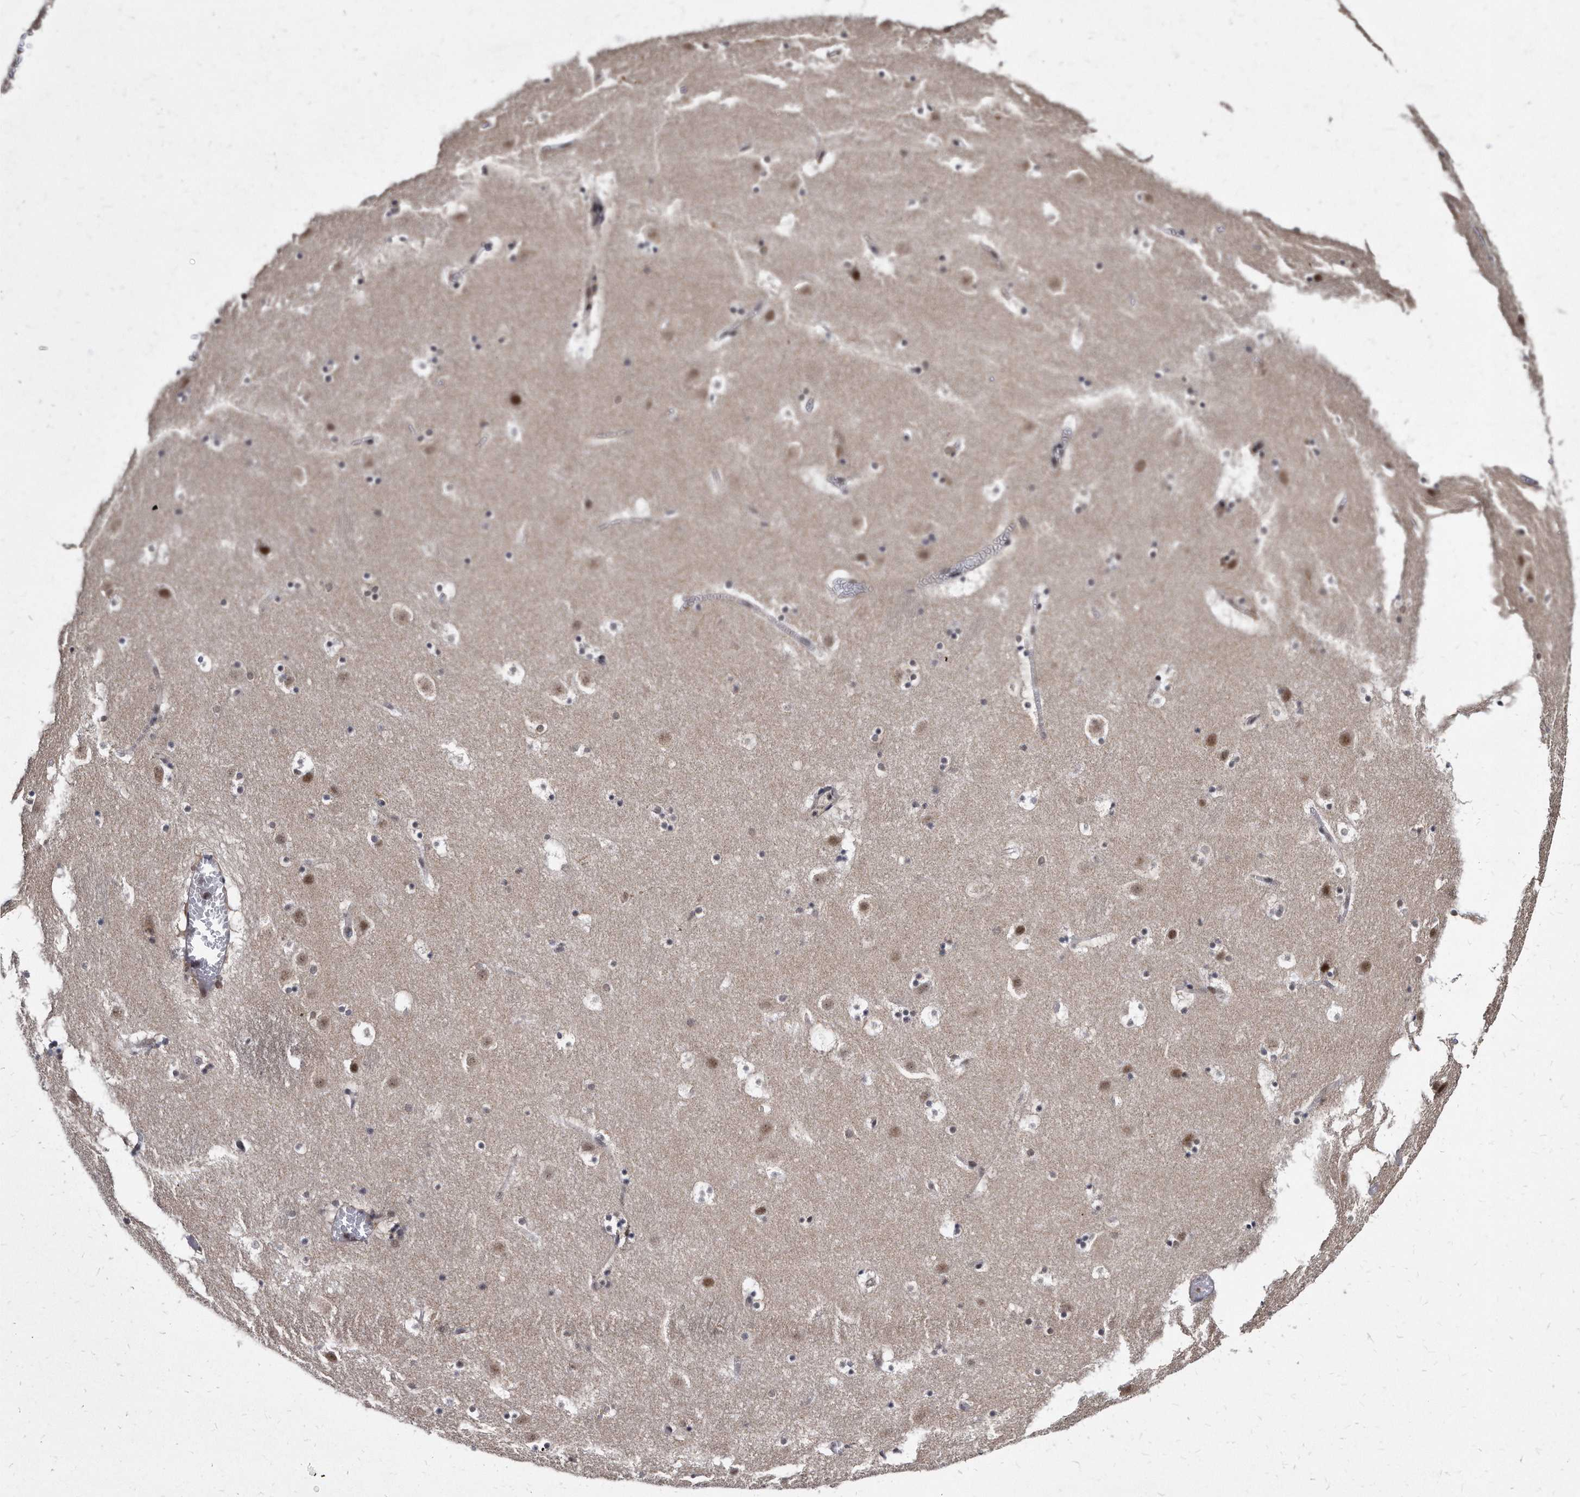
{"staining": {"intensity": "negative", "quantity": "none", "location": "none"}, "tissue": "caudate", "cell_type": "Glial cells", "image_type": "normal", "snomed": [{"axis": "morphology", "description": "Normal tissue, NOS"}, {"axis": "topography", "description": "Lateral ventricle wall"}], "caption": "There is no significant expression in glial cells of caudate. The staining is performed using DAB brown chromogen with nuclei counter-stained in using hematoxylin.", "gene": "KLHDC3", "patient": {"sex": "male", "age": 45}}